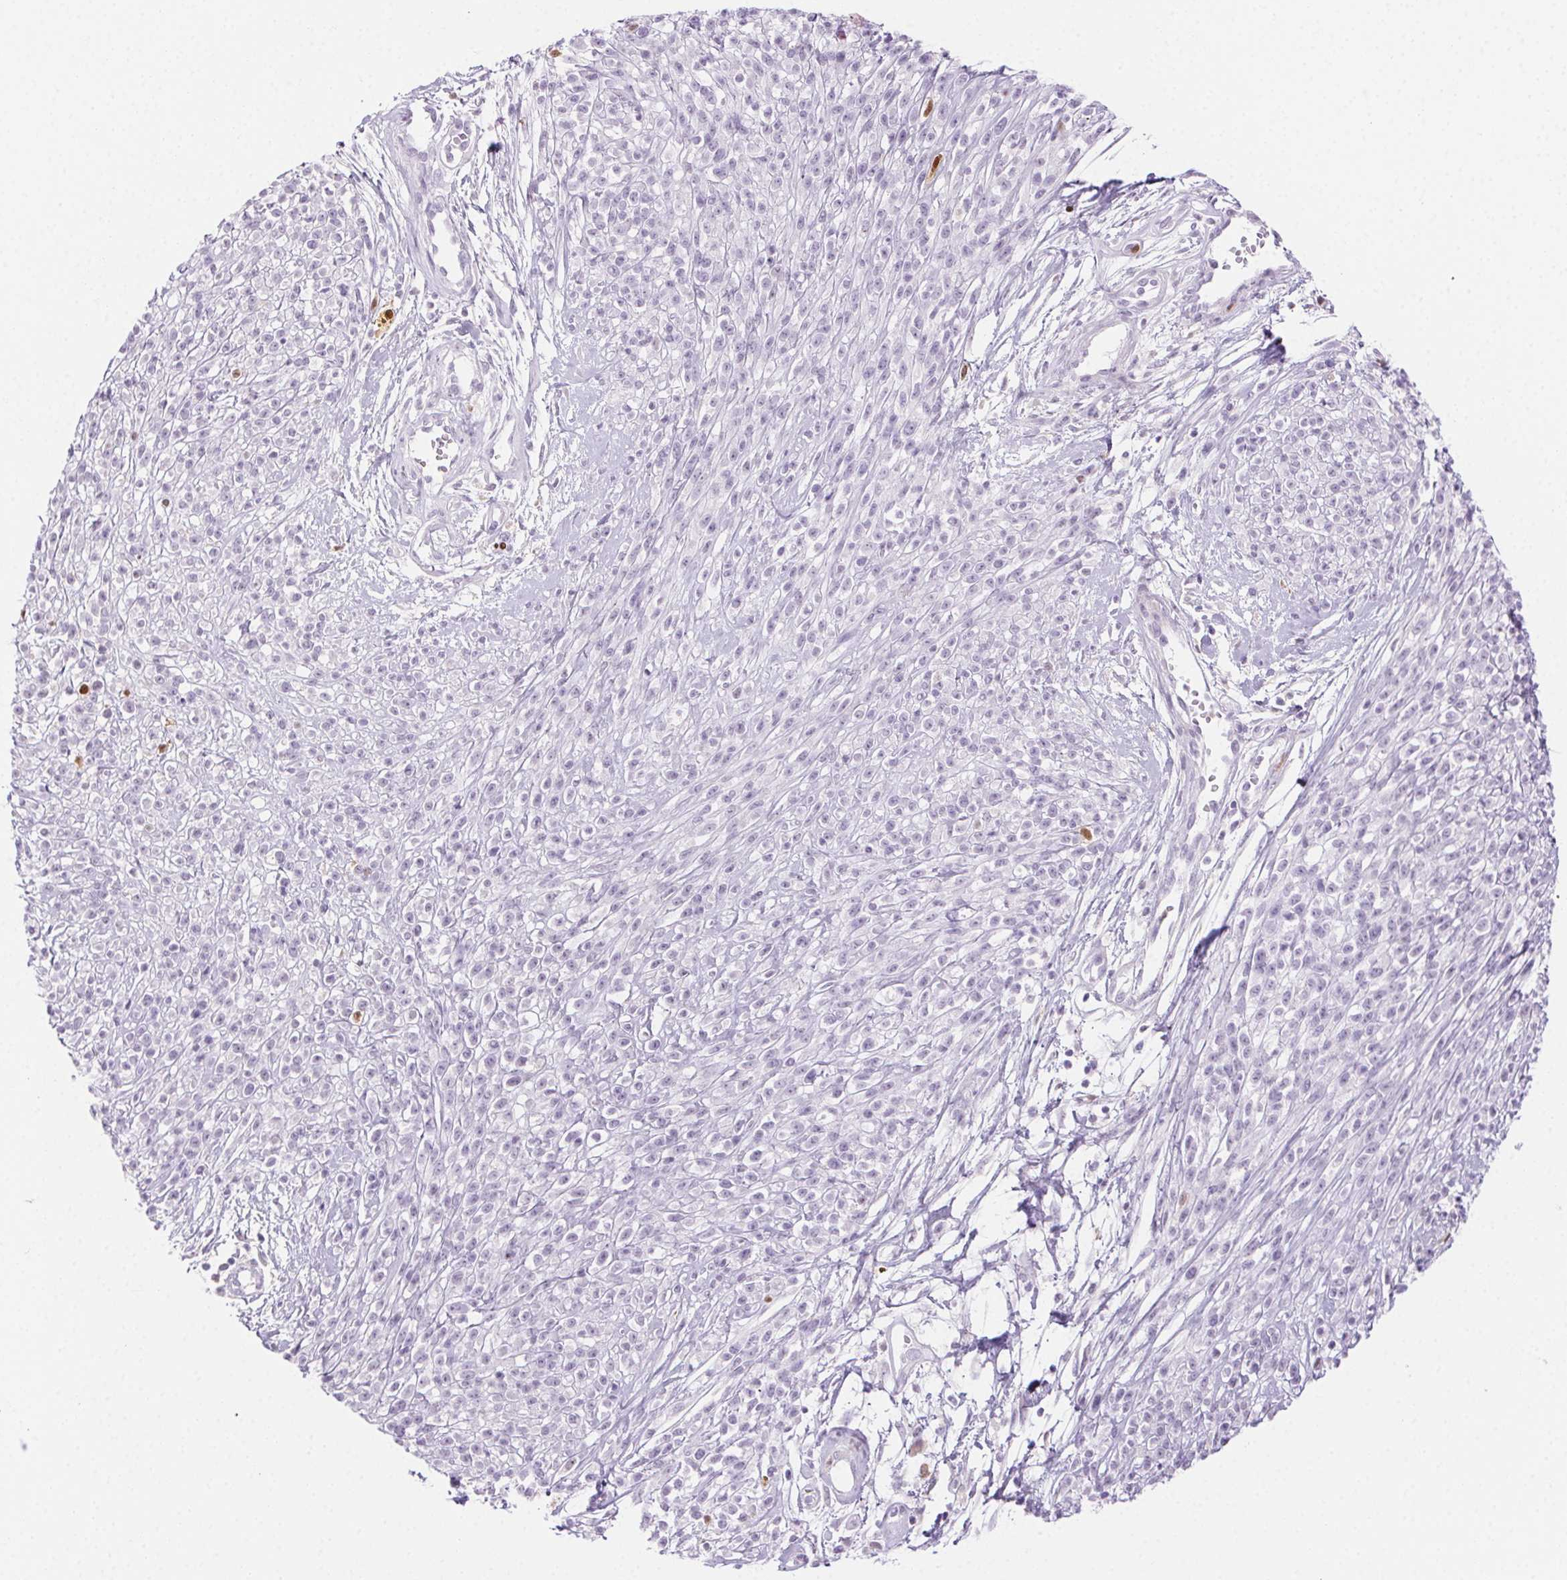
{"staining": {"intensity": "negative", "quantity": "none", "location": "none"}, "tissue": "melanoma", "cell_type": "Tumor cells", "image_type": "cancer", "snomed": [{"axis": "morphology", "description": "Malignant melanoma, NOS"}, {"axis": "topography", "description": "Skin"}, {"axis": "topography", "description": "Skin of trunk"}], "caption": "Immunohistochemical staining of malignant melanoma demonstrates no significant positivity in tumor cells. Nuclei are stained in blue.", "gene": "TMEM45A", "patient": {"sex": "male", "age": 74}}